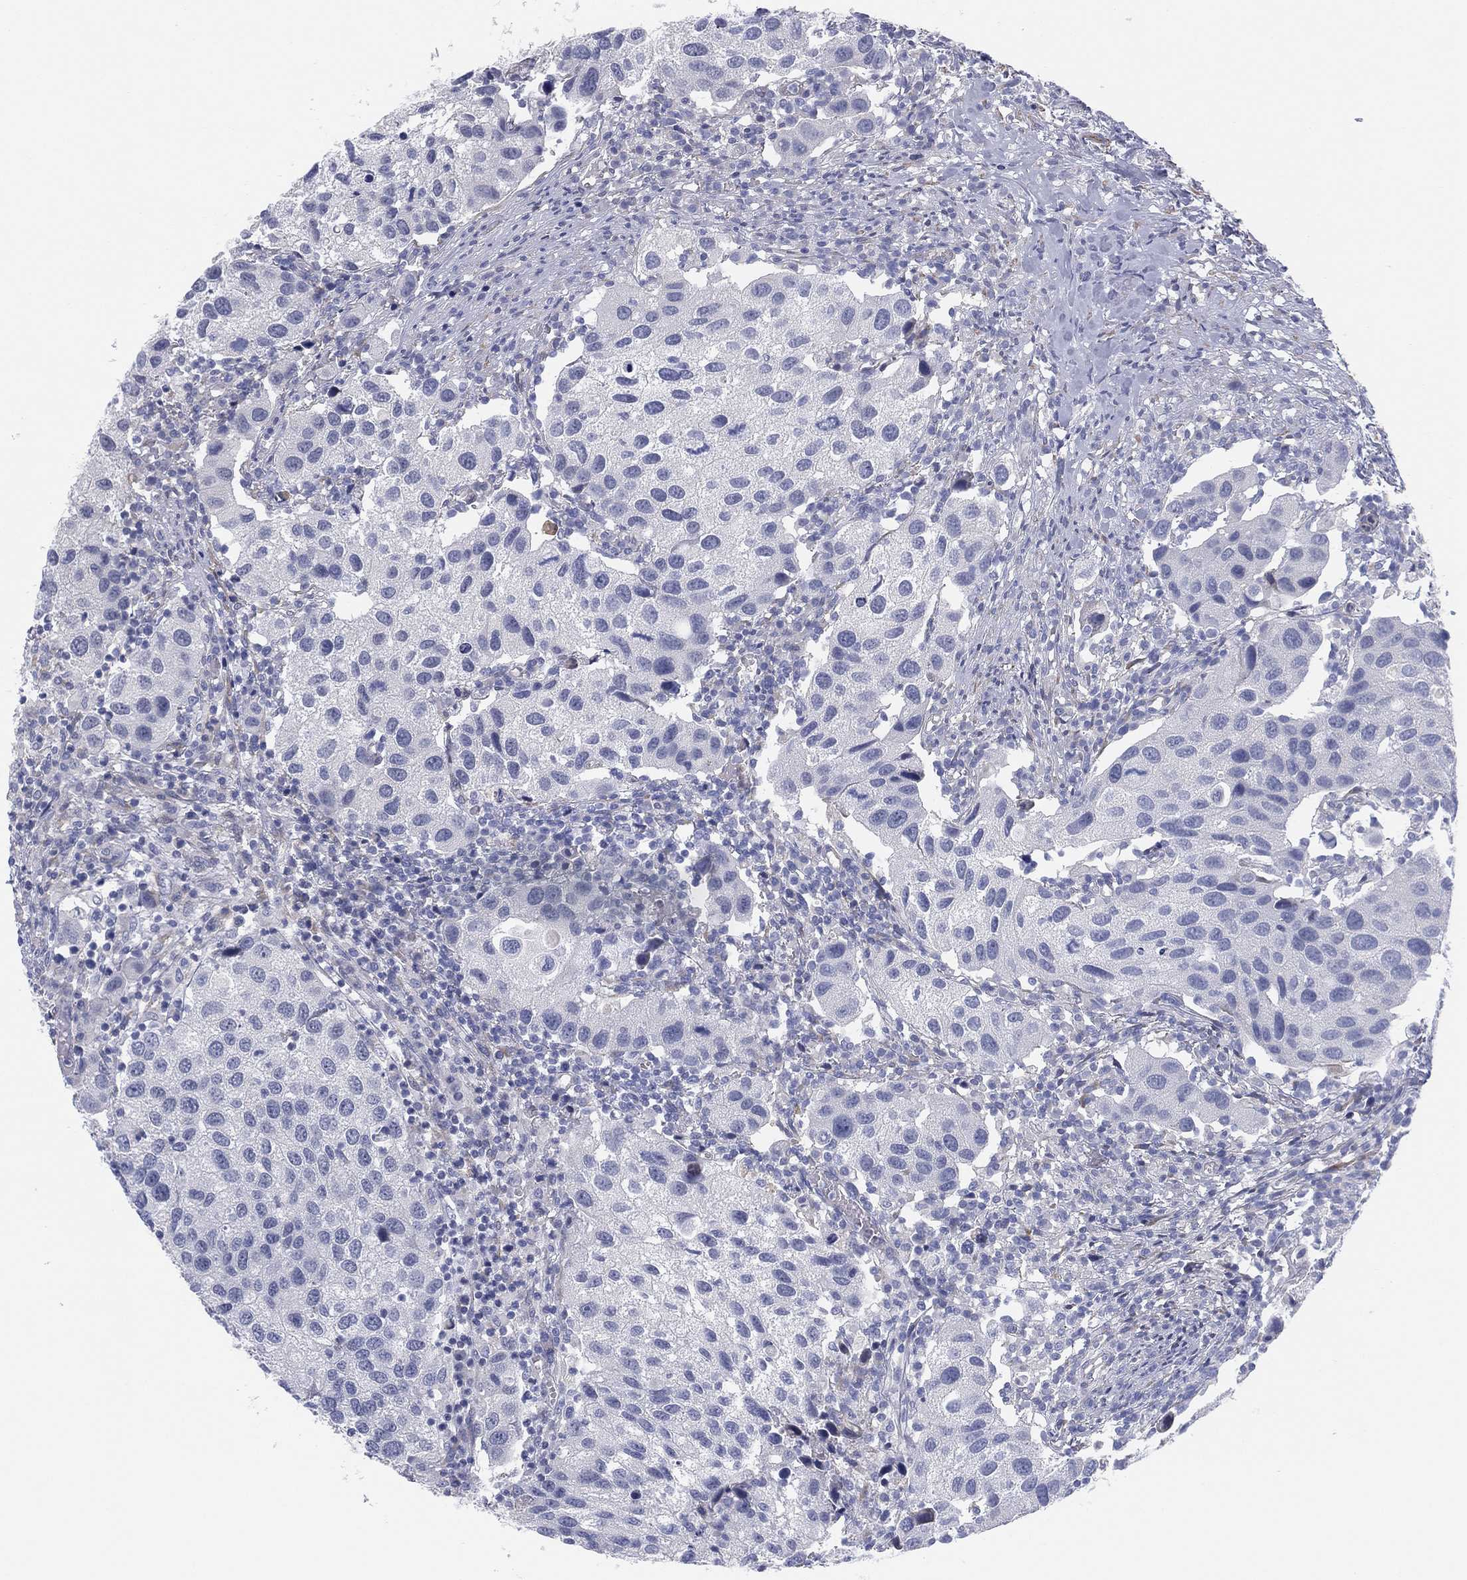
{"staining": {"intensity": "negative", "quantity": "none", "location": "none"}, "tissue": "urothelial cancer", "cell_type": "Tumor cells", "image_type": "cancer", "snomed": [{"axis": "morphology", "description": "Urothelial carcinoma, High grade"}, {"axis": "topography", "description": "Urinary bladder"}], "caption": "Immunohistochemistry image of neoplastic tissue: urothelial carcinoma (high-grade) stained with DAB (3,3'-diaminobenzidine) reveals no significant protein positivity in tumor cells.", "gene": "MLF1", "patient": {"sex": "male", "age": 79}}